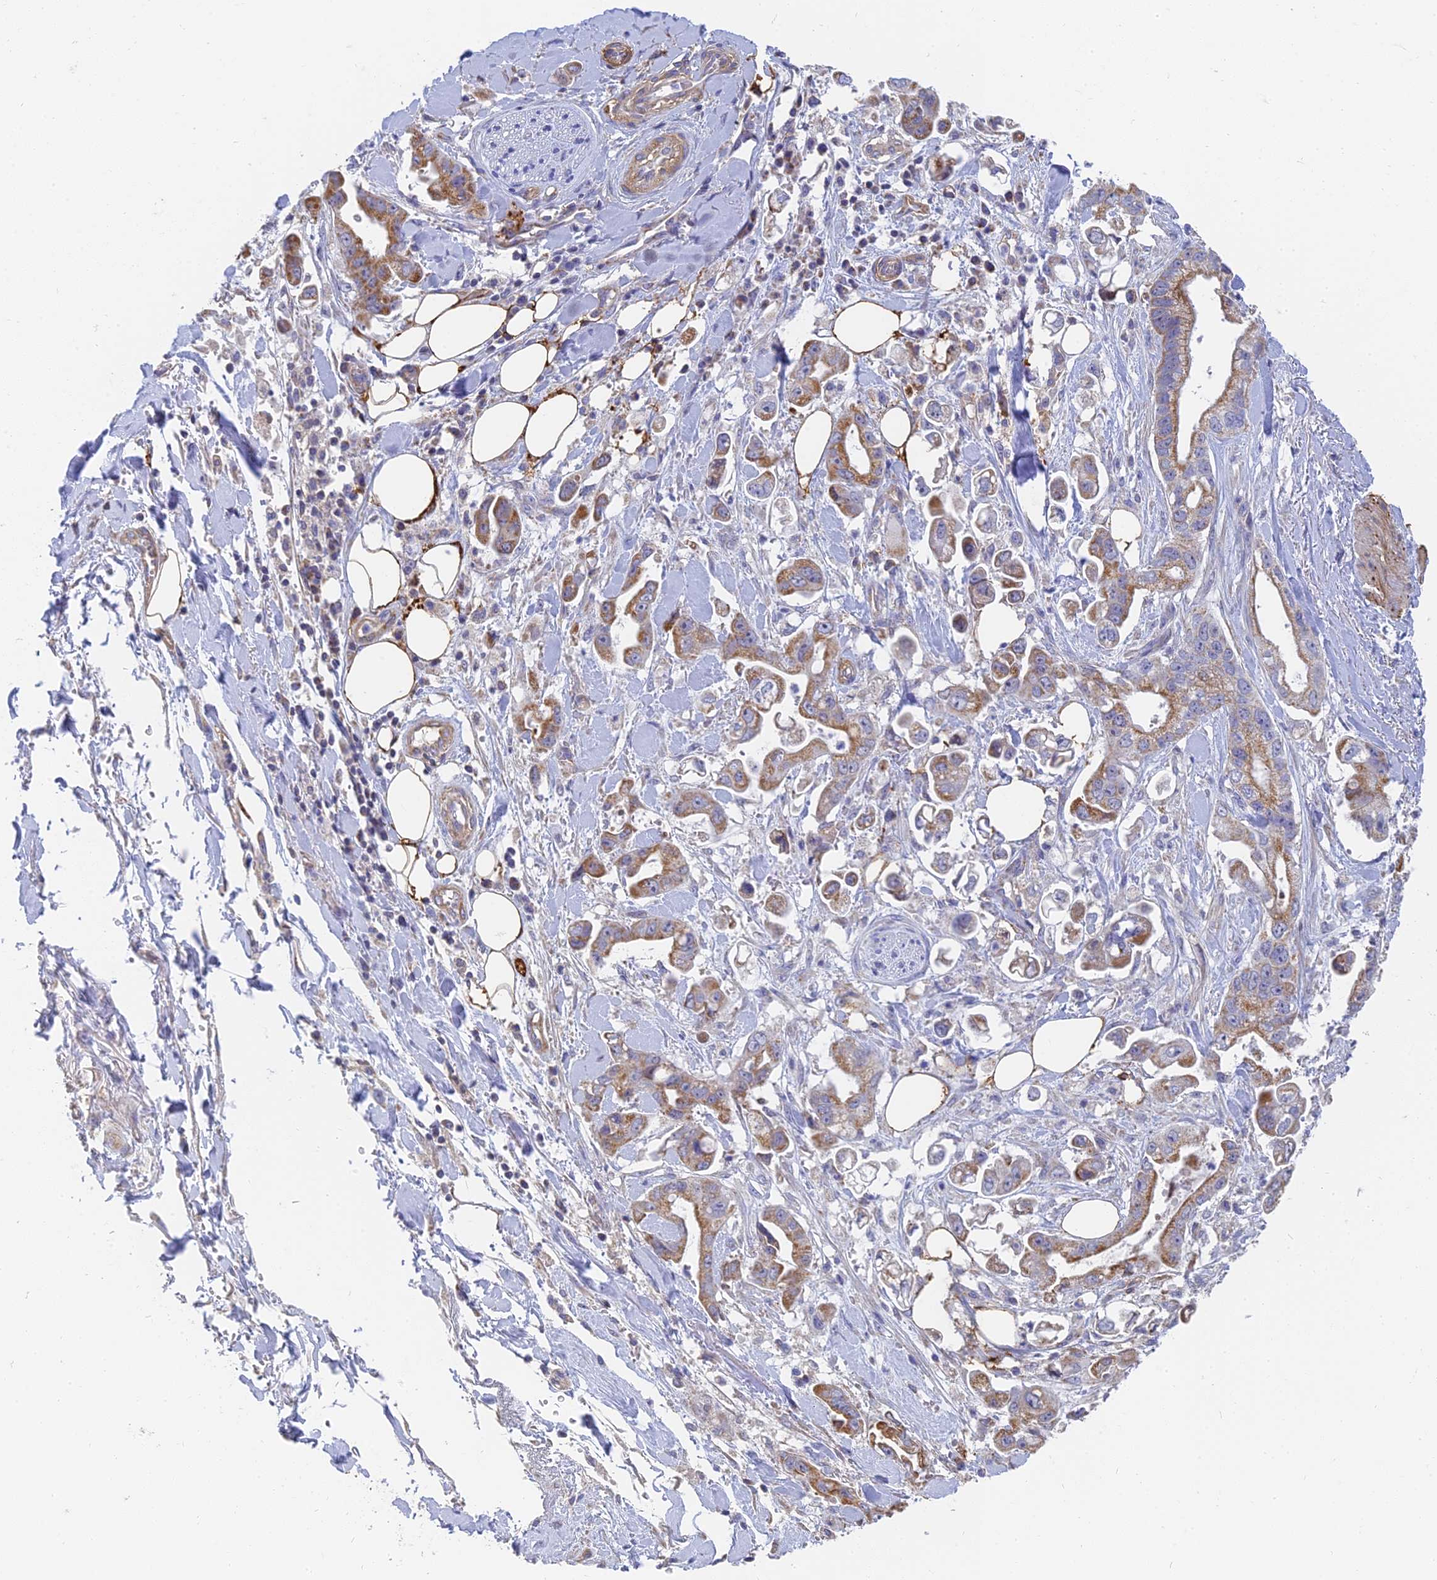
{"staining": {"intensity": "moderate", "quantity": ">75%", "location": "cytoplasmic/membranous"}, "tissue": "stomach cancer", "cell_type": "Tumor cells", "image_type": "cancer", "snomed": [{"axis": "morphology", "description": "Adenocarcinoma, NOS"}, {"axis": "topography", "description": "Stomach"}], "caption": "Immunohistochemistry photomicrograph of stomach cancer (adenocarcinoma) stained for a protein (brown), which exhibits medium levels of moderate cytoplasmic/membranous positivity in about >75% of tumor cells.", "gene": "MRPL15", "patient": {"sex": "male", "age": 62}}